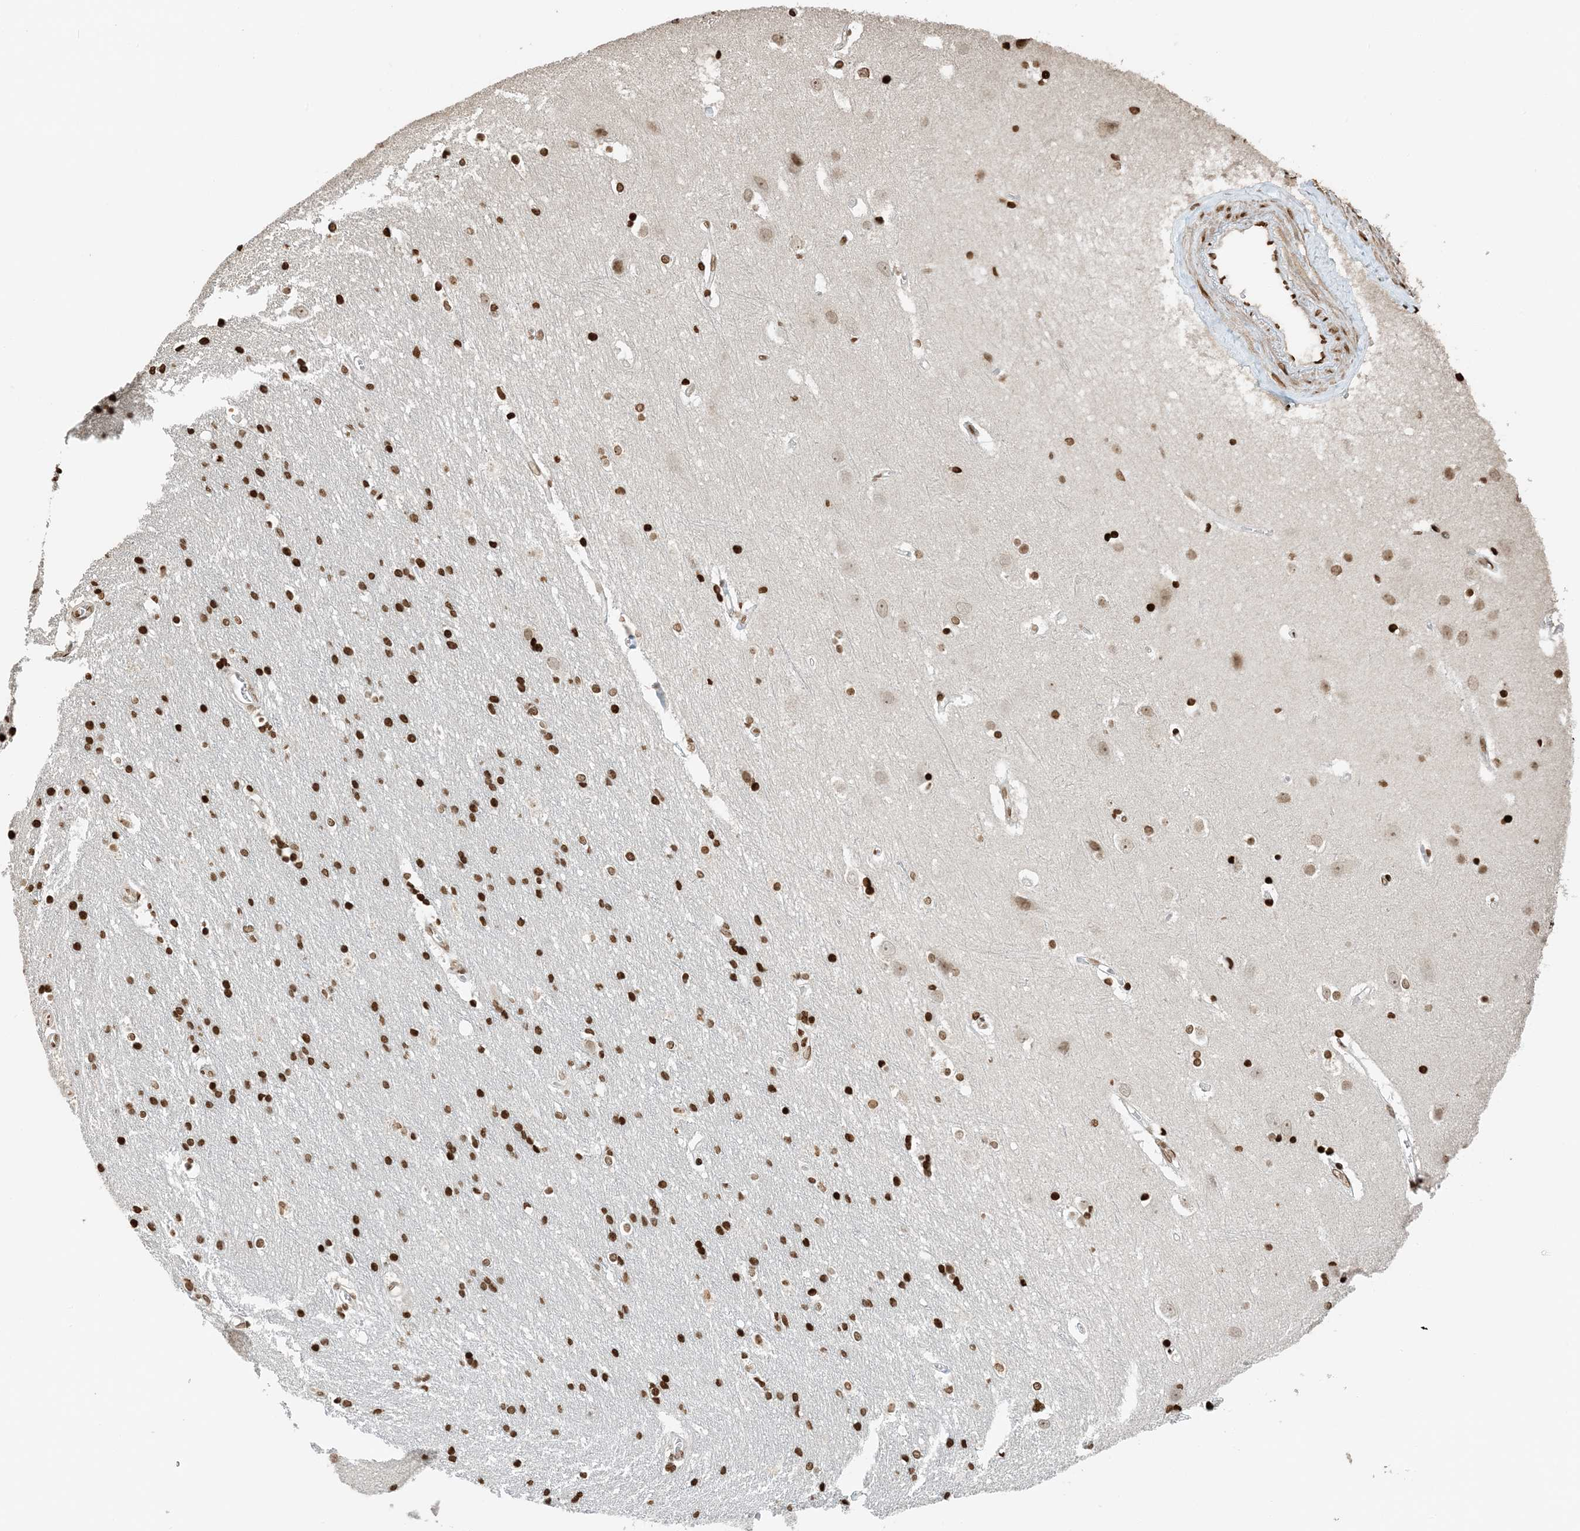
{"staining": {"intensity": "strong", "quantity": ">75%", "location": "nuclear"}, "tissue": "cerebral cortex", "cell_type": "Endothelial cells", "image_type": "normal", "snomed": [{"axis": "morphology", "description": "Normal tissue, NOS"}, {"axis": "topography", "description": "Cerebral cortex"}], "caption": "DAB (3,3'-diaminobenzidine) immunohistochemical staining of benign human cerebral cortex shows strong nuclear protein staining in about >75% of endothelial cells. (brown staining indicates protein expression, while blue staining denotes nuclei).", "gene": "H3", "patient": {"sex": "male", "age": 54}}